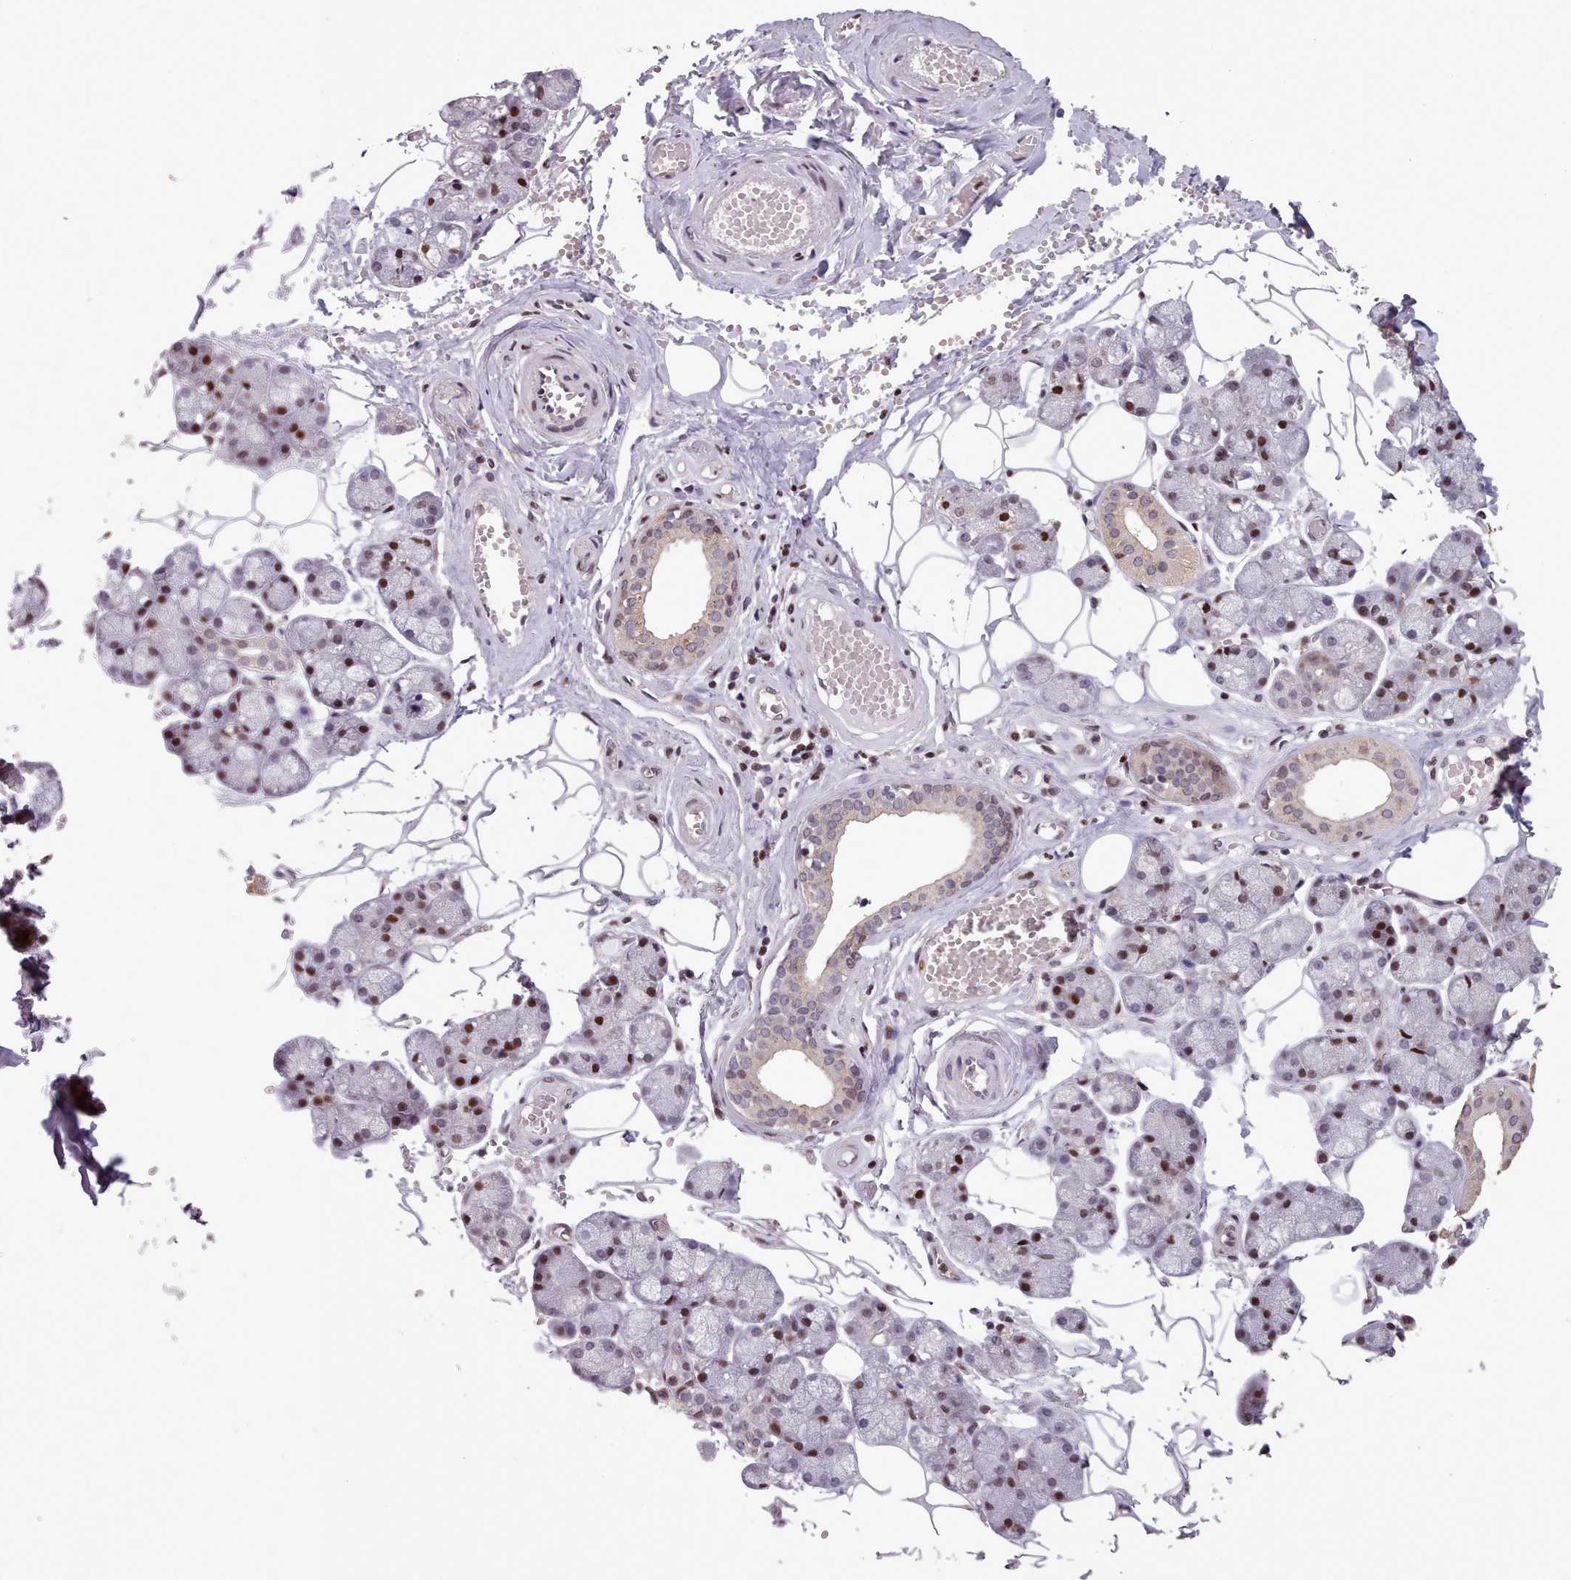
{"staining": {"intensity": "strong", "quantity": "25%-75%", "location": "nuclear"}, "tissue": "salivary gland", "cell_type": "Glandular cells", "image_type": "normal", "snomed": [{"axis": "morphology", "description": "Normal tissue, NOS"}, {"axis": "topography", "description": "Salivary gland"}], "caption": "This photomicrograph demonstrates IHC staining of benign human salivary gland, with high strong nuclear expression in about 25%-75% of glandular cells.", "gene": "ENSA", "patient": {"sex": "male", "age": 62}}